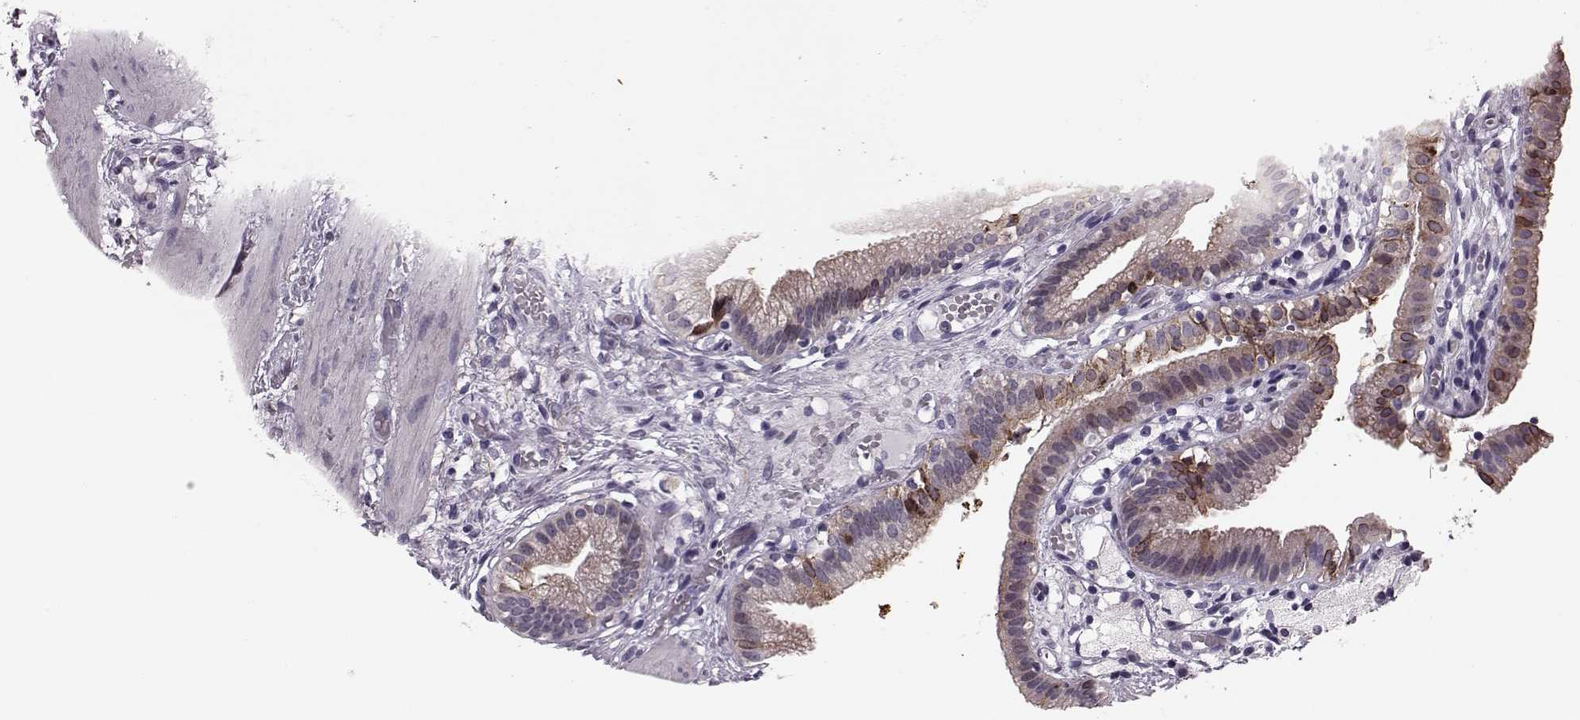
{"staining": {"intensity": "moderate", "quantity": "<25%", "location": "cytoplasmic/membranous,nuclear"}, "tissue": "gallbladder", "cell_type": "Glandular cells", "image_type": "normal", "snomed": [{"axis": "morphology", "description": "Normal tissue, NOS"}, {"axis": "topography", "description": "Gallbladder"}], "caption": "Brown immunohistochemical staining in unremarkable gallbladder shows moderate cytoplasmic/membranous,nuclear expression in approximately <25% of glandular cells. (DAB (3,3'-diaminobenzidine) IHC with brightfield microscopy, high magnification).", "gene": "CST7", "patient": {"sex": "female", "age": 24}}